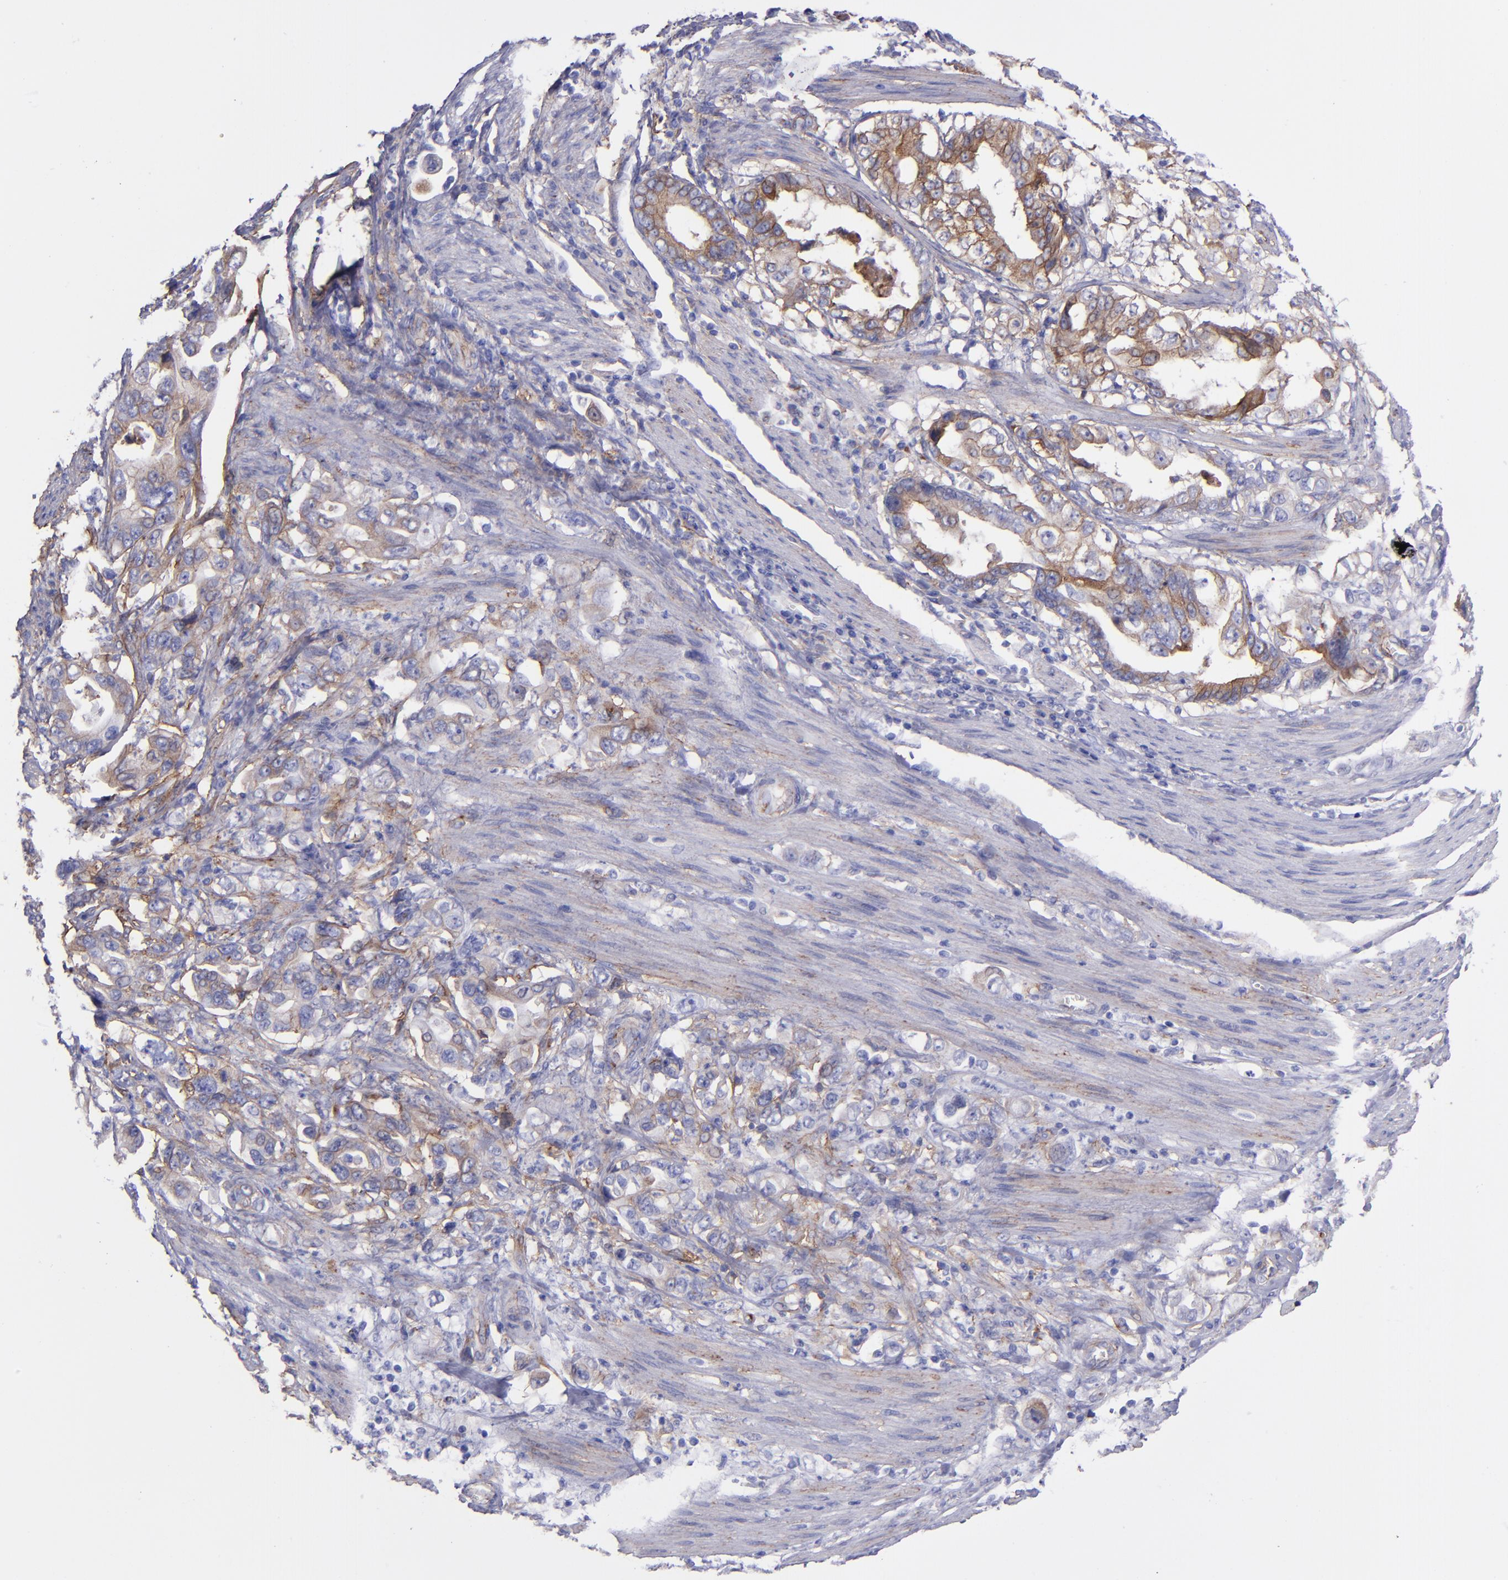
{"staining": {"intensity": "moderate", "quantity": "25%-75%", "location": "cytoplasmic/membranous"}, "tissue": "stomach cancer", "cell_type": "Tumor cells", "image_type": "cancer", "snomed": [{"axis": "morphology", "description": "Adenocarcinoma, NOS"}, {"axis": "topography", "description": "Pancreas"}, {"axis": "topography", "description": "Stomach, upper"}], "caption": "The immunohistochemical stain shows moderate cytoplasmic/membranous staining in tumor cells of stomach cancer (adenocarcinoma) tissue.", "gene": "ITGAV", "patient": {"sex": "male", "age": 77}}